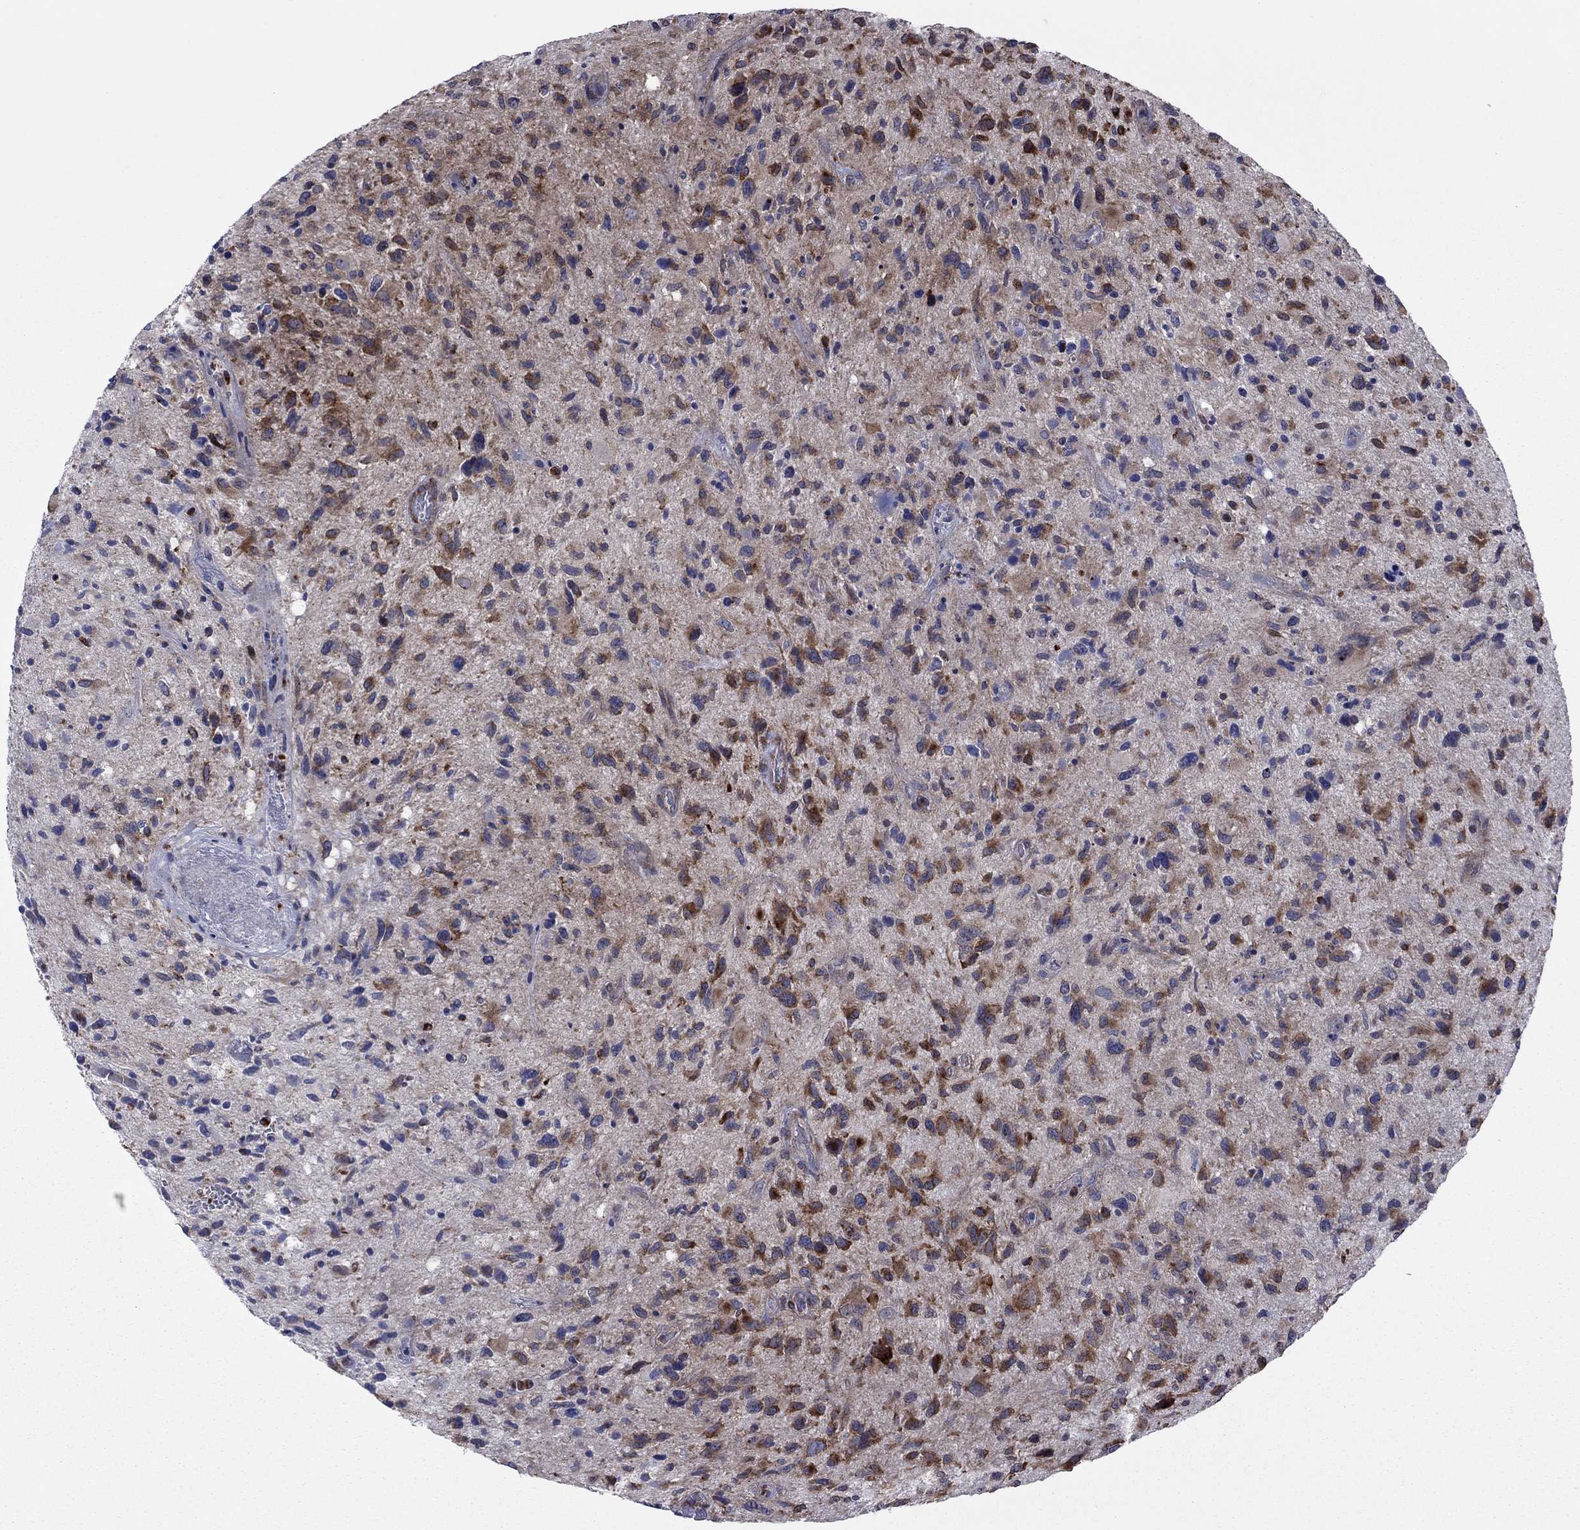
{"staining": {"intensity": "strong", "quantity": ">75%", "location": "cytoplasmic/membranous"}, "tissue": "glioma", "cell_type": "Tumor cells", "image_type": "cancer", "snomed": [{"axis": "morphology", "description": "Glioma, malignant, NOS"}, {"axis": "morphology", "description": "Glioma, malignant, High grade"}, {"axis": "topography", "description": "Brain"}], "caption": "Glioma stained with DAB (3,3'-diaminobenzidine) immunohistochemistry exhibits high levels of strong cytoplasmic/membranous staining in approximately >75% of tumor cells.", "gene": "GPR155", "patient": {"sex": "female", "age": 71}}